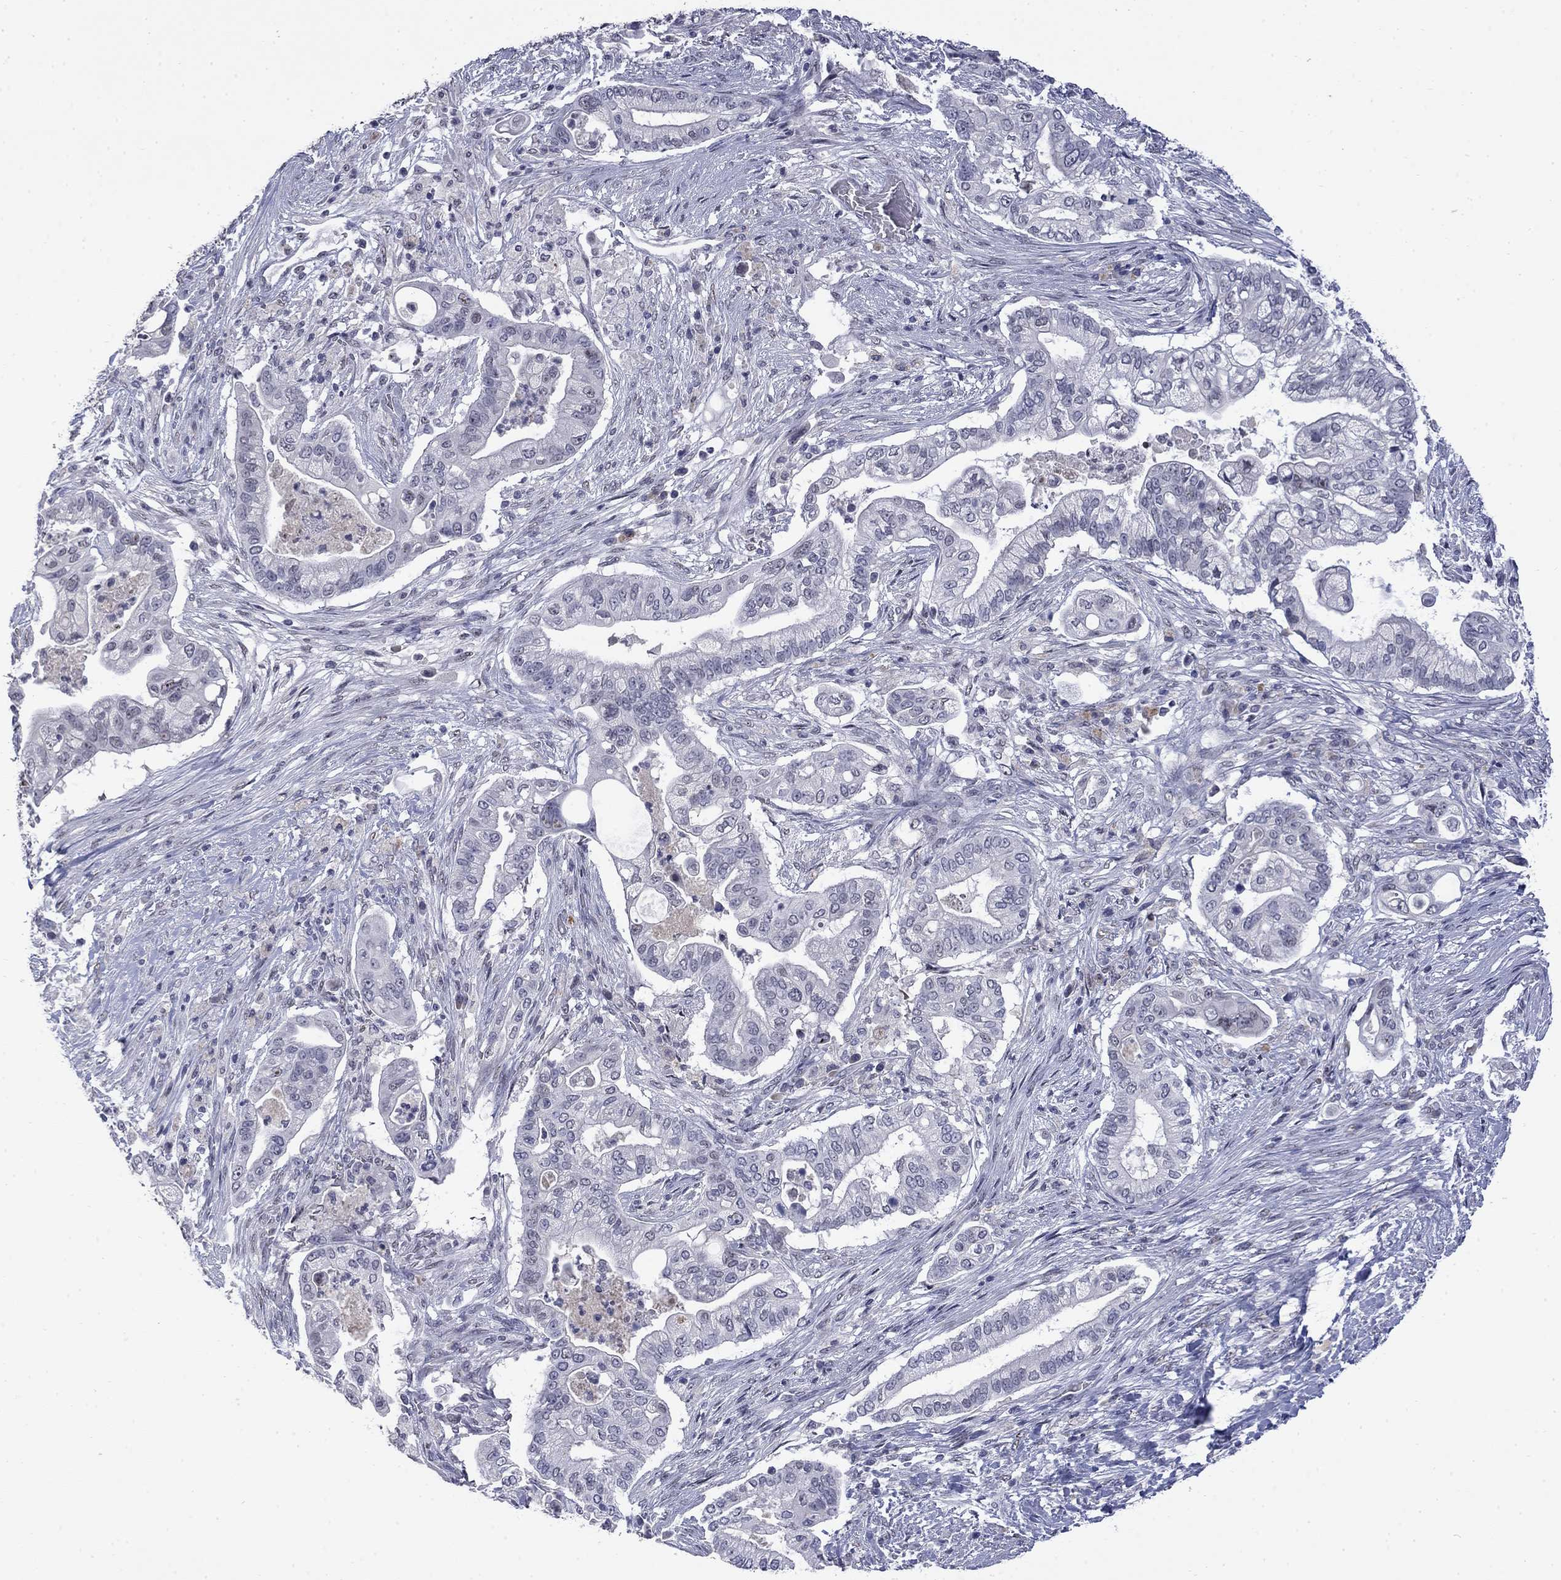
{"staining": {"intensity": "negative", "quantity": "none", "location": "none"}, "tissue": "pancreatic cancer", "cell_type": "Tumor cells", "image_type": "cancer", "snomed": [{"axis": "morphology", "description": "Adenocarcinoma, NOS"}, {"axis": "topography", "description": "Pancreas"}], "caption": "The immunohistochemistry (IHC) image has no significant positivity in tumor cells of pancreatic cancer (adenocarcinoma) tissue. (Brightfield microscopy of DAB IHC at high magnification).", "gene": "SLC51A", "patient": {"sex": "female", "age": 69}}